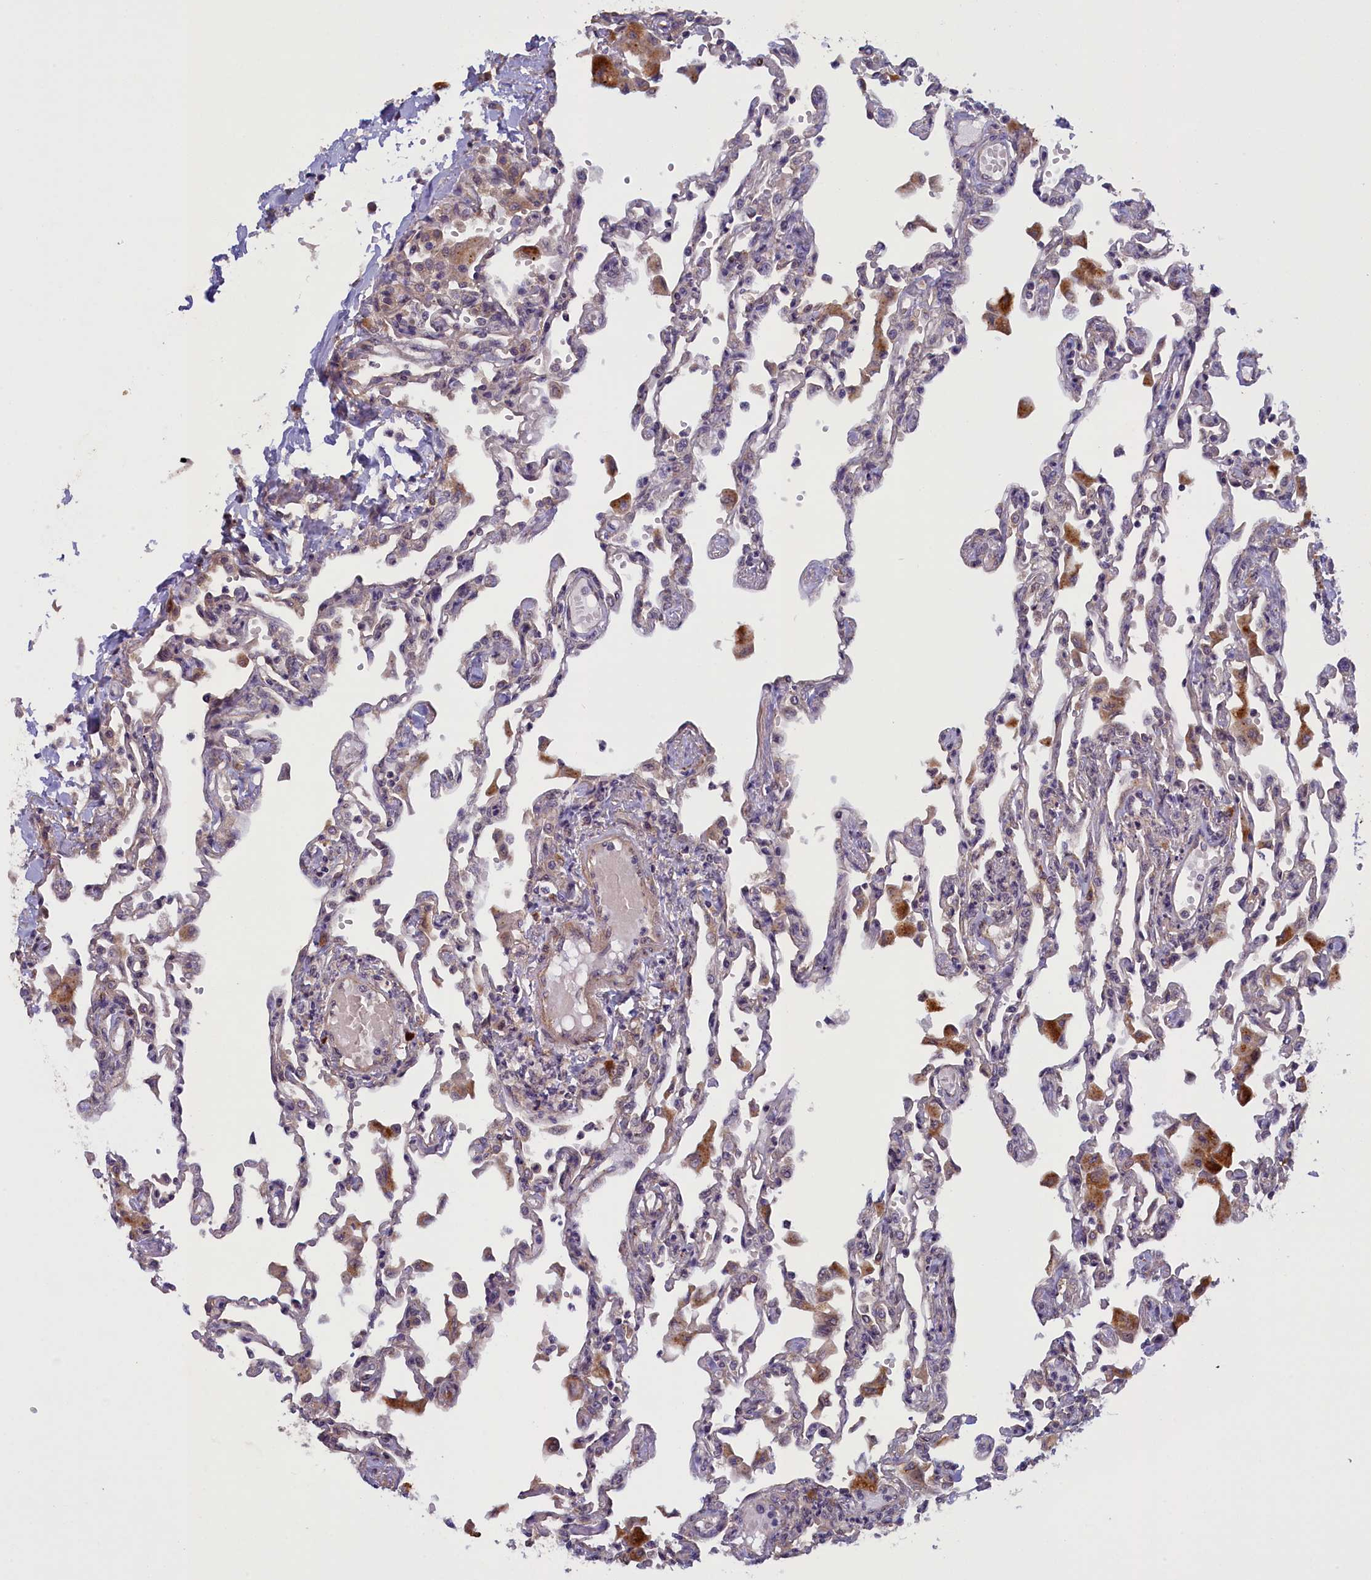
{"staining": {"intensity": "negative", "quantity": "none", "location": "none"}, "tissue": "lung", "cell_type": "Alveolar cells", "image_type": "normal", "snomed": [{"axis": "morphology", "description": "Normal tissue, NOS"}, {"axis": "topography", "description": "Bronchus"}, {"axis": "topography", "description": "Lung"}], "caption": "Immunohistochemical staining of benign lung exhibits no significant staining in alveolar cells. (DAB (3,3'-diaminobenzidine) immunohistochemistry (IHC), high magnification).", "gene": "CCDC9B", "patient": {"sex": "female", "age": 49}}